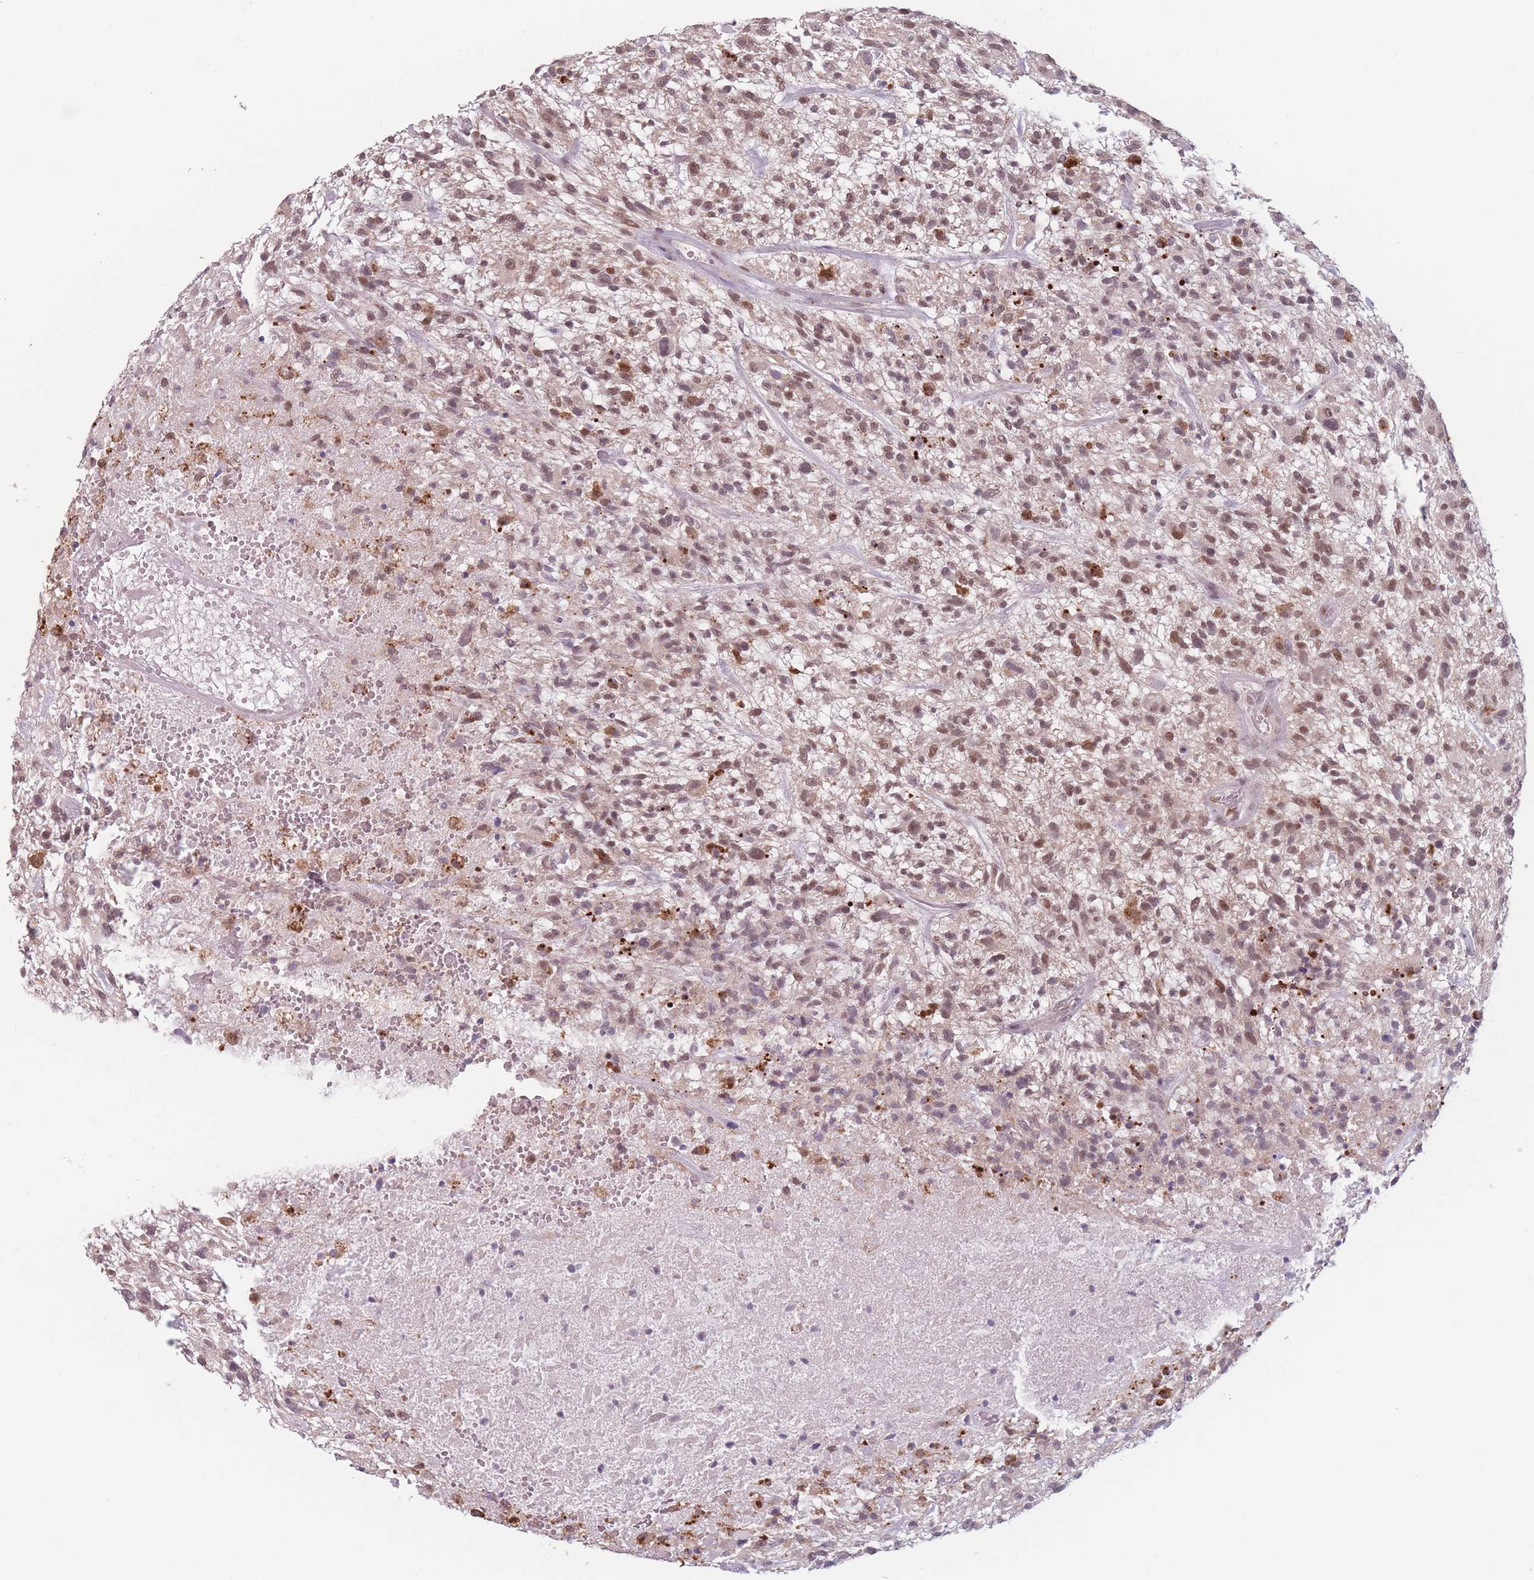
{"staining": {"intensity": "moderate", "quantity": ">75%", "location": "nuclear"}, "tissue": "glioma", "cell_type": "Tumor cells", "image_type": "cancer", "snomed": [{"axis": "morphology", "description": "Glioma, malignant, High grade"}, {"axis": "topography", "description": "Brain"}], "caption": "Immunohistochemistry (IHC) micrograph of neoplastic tissue: glioma stained using immunohistochemistry (IHC) reveals medium levels of moderate protein expression localized specifically in the nuclear of tumor cells, appearing as a nuclear brown color.", "gene": "OR10C1", "patient": {"sex": "male", "age": 47}}